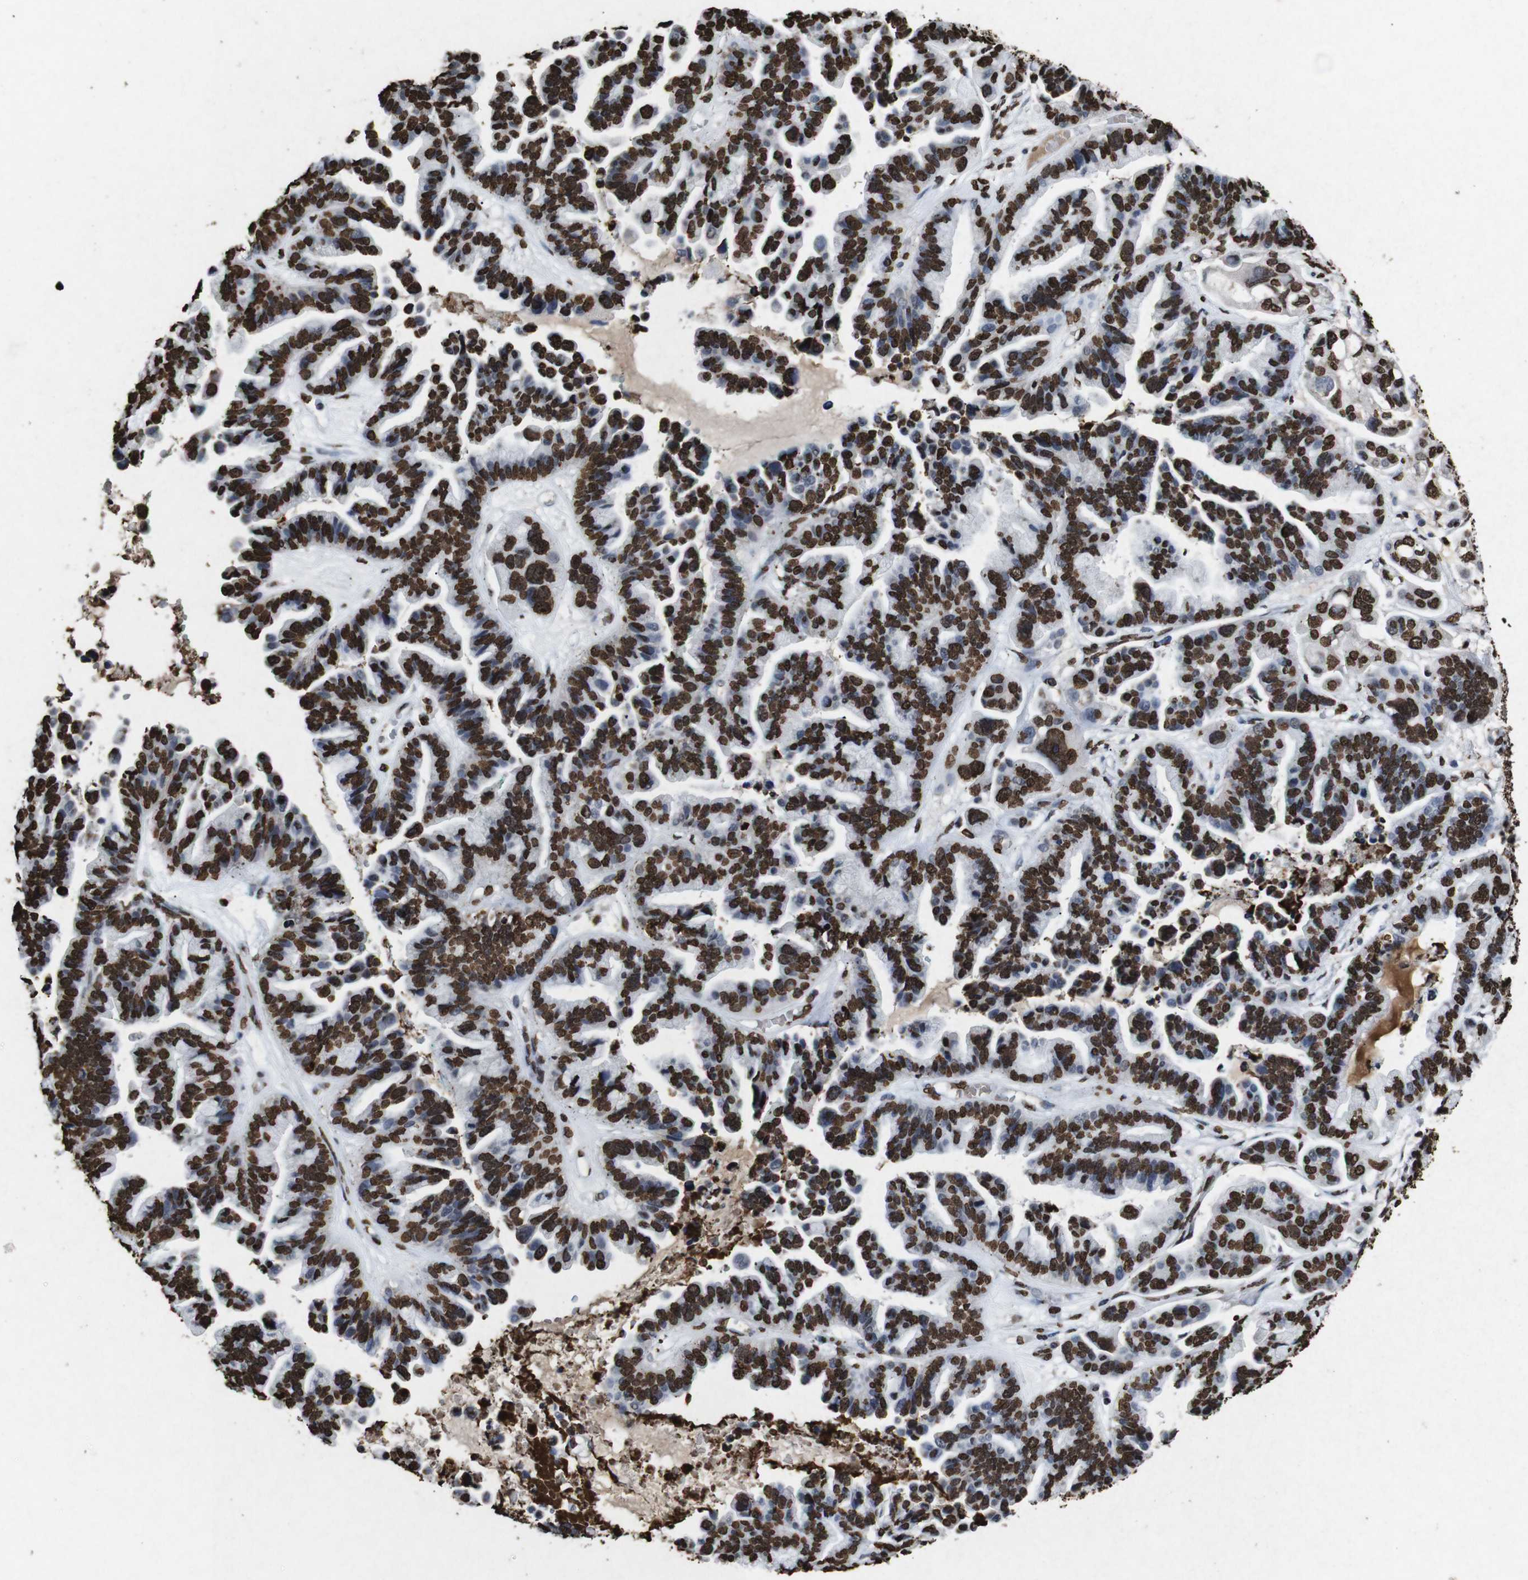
{"staining": {"intensity": "strong", "quantity": ">75%", "location": "nuclear"}, "tissue": "ovarian cancer", "cell_type": "Tumor cells", "image_type": "cancer", "snomed": [{"axis": "morphology", "description": "Cystadenocarcinoma, serous, NOS"}, {"axis": "topography", "description": "Ovary"}], "caption": "Ovarian cancer stained for a protein reveals strong nuclear positivity in tumor cells.", "gene": "MDM2", "patient": {"sex": "female", "age": 56}}